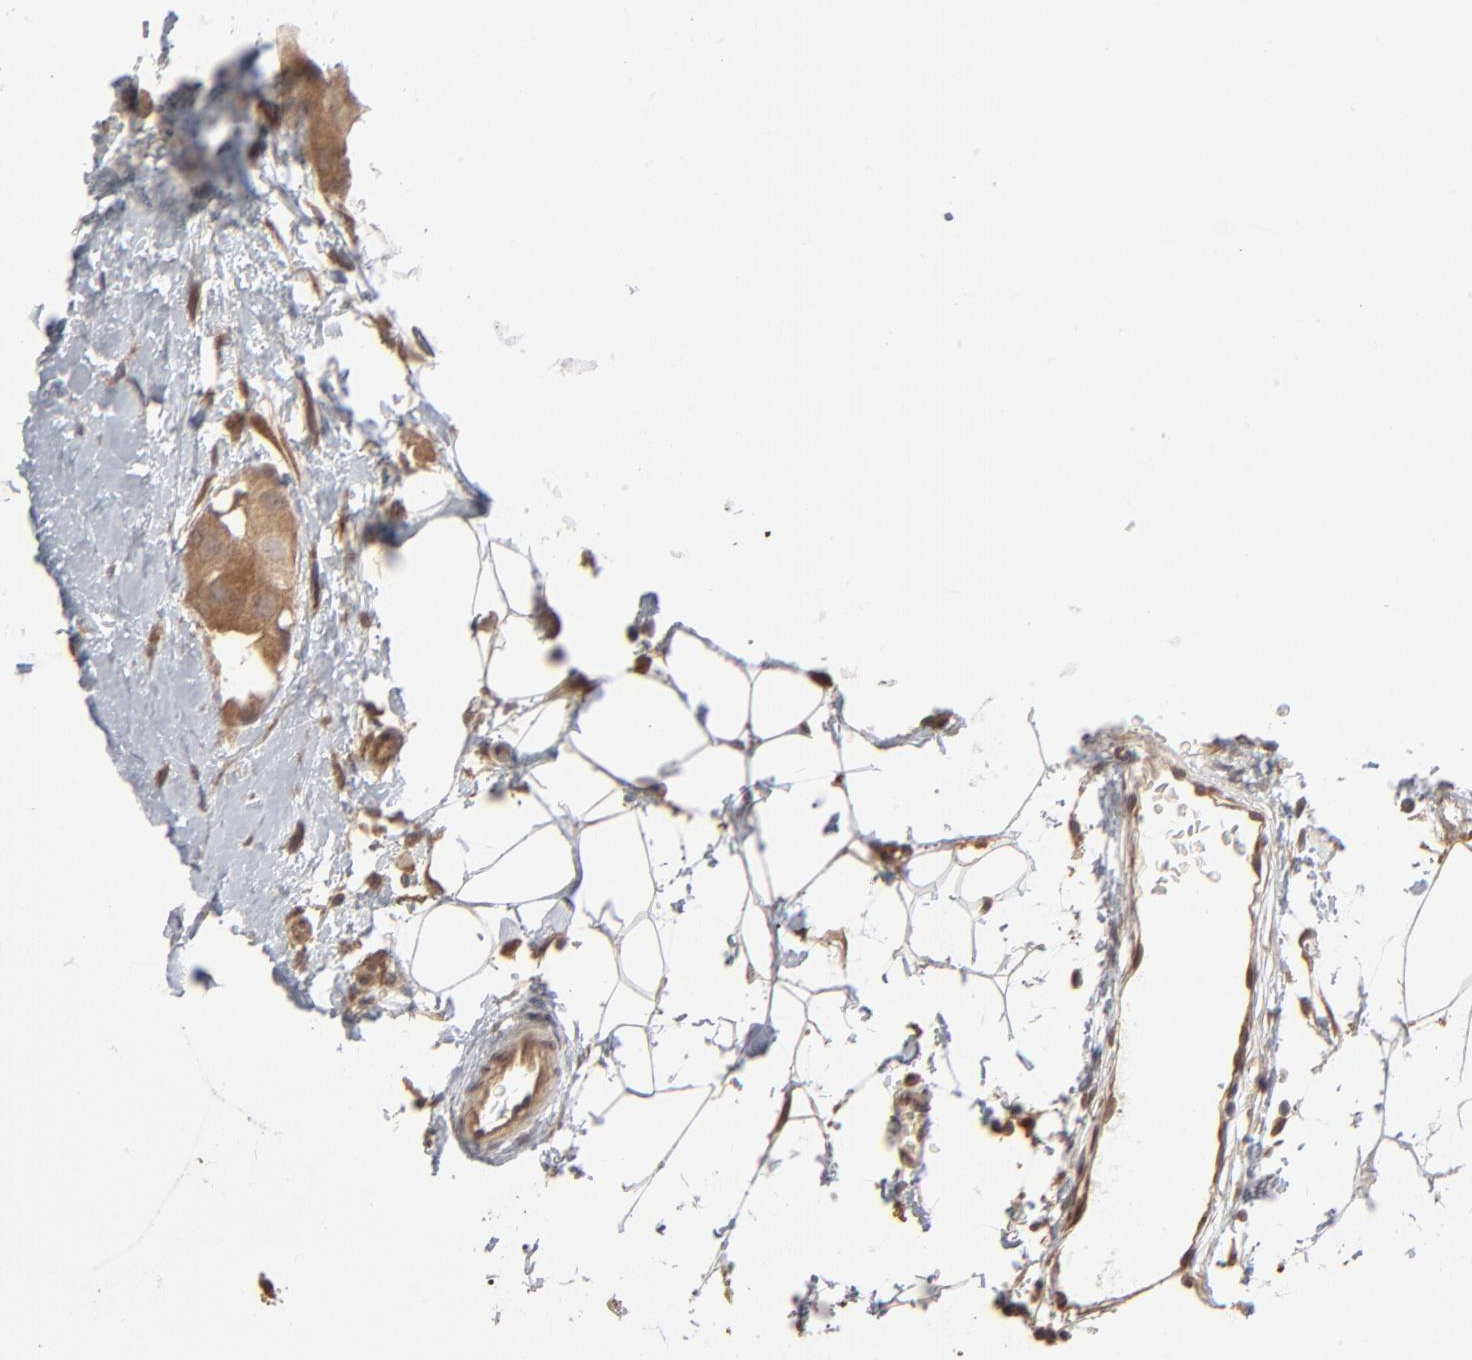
{"staining": {"intensity": "weak", "quantity": ">75%", "location": "cytoplasmic/membranous"}, "tissue": "breast cancer", "cell_type": "Tumor cells", "image_type": "cancer", "snomed": [{"axis": "morphology", "description": "Duct carcinoma"}, {"axis": "topography", "description": "Breast"}], "caption": "A low amount of weak cytoplasmic/membranous staining is seen in approximately >75% of tumor cells in breast intraductal carcinoma tissue.", "gene": "SCFD1", "patient": {"sex": "female", "age": 40}}